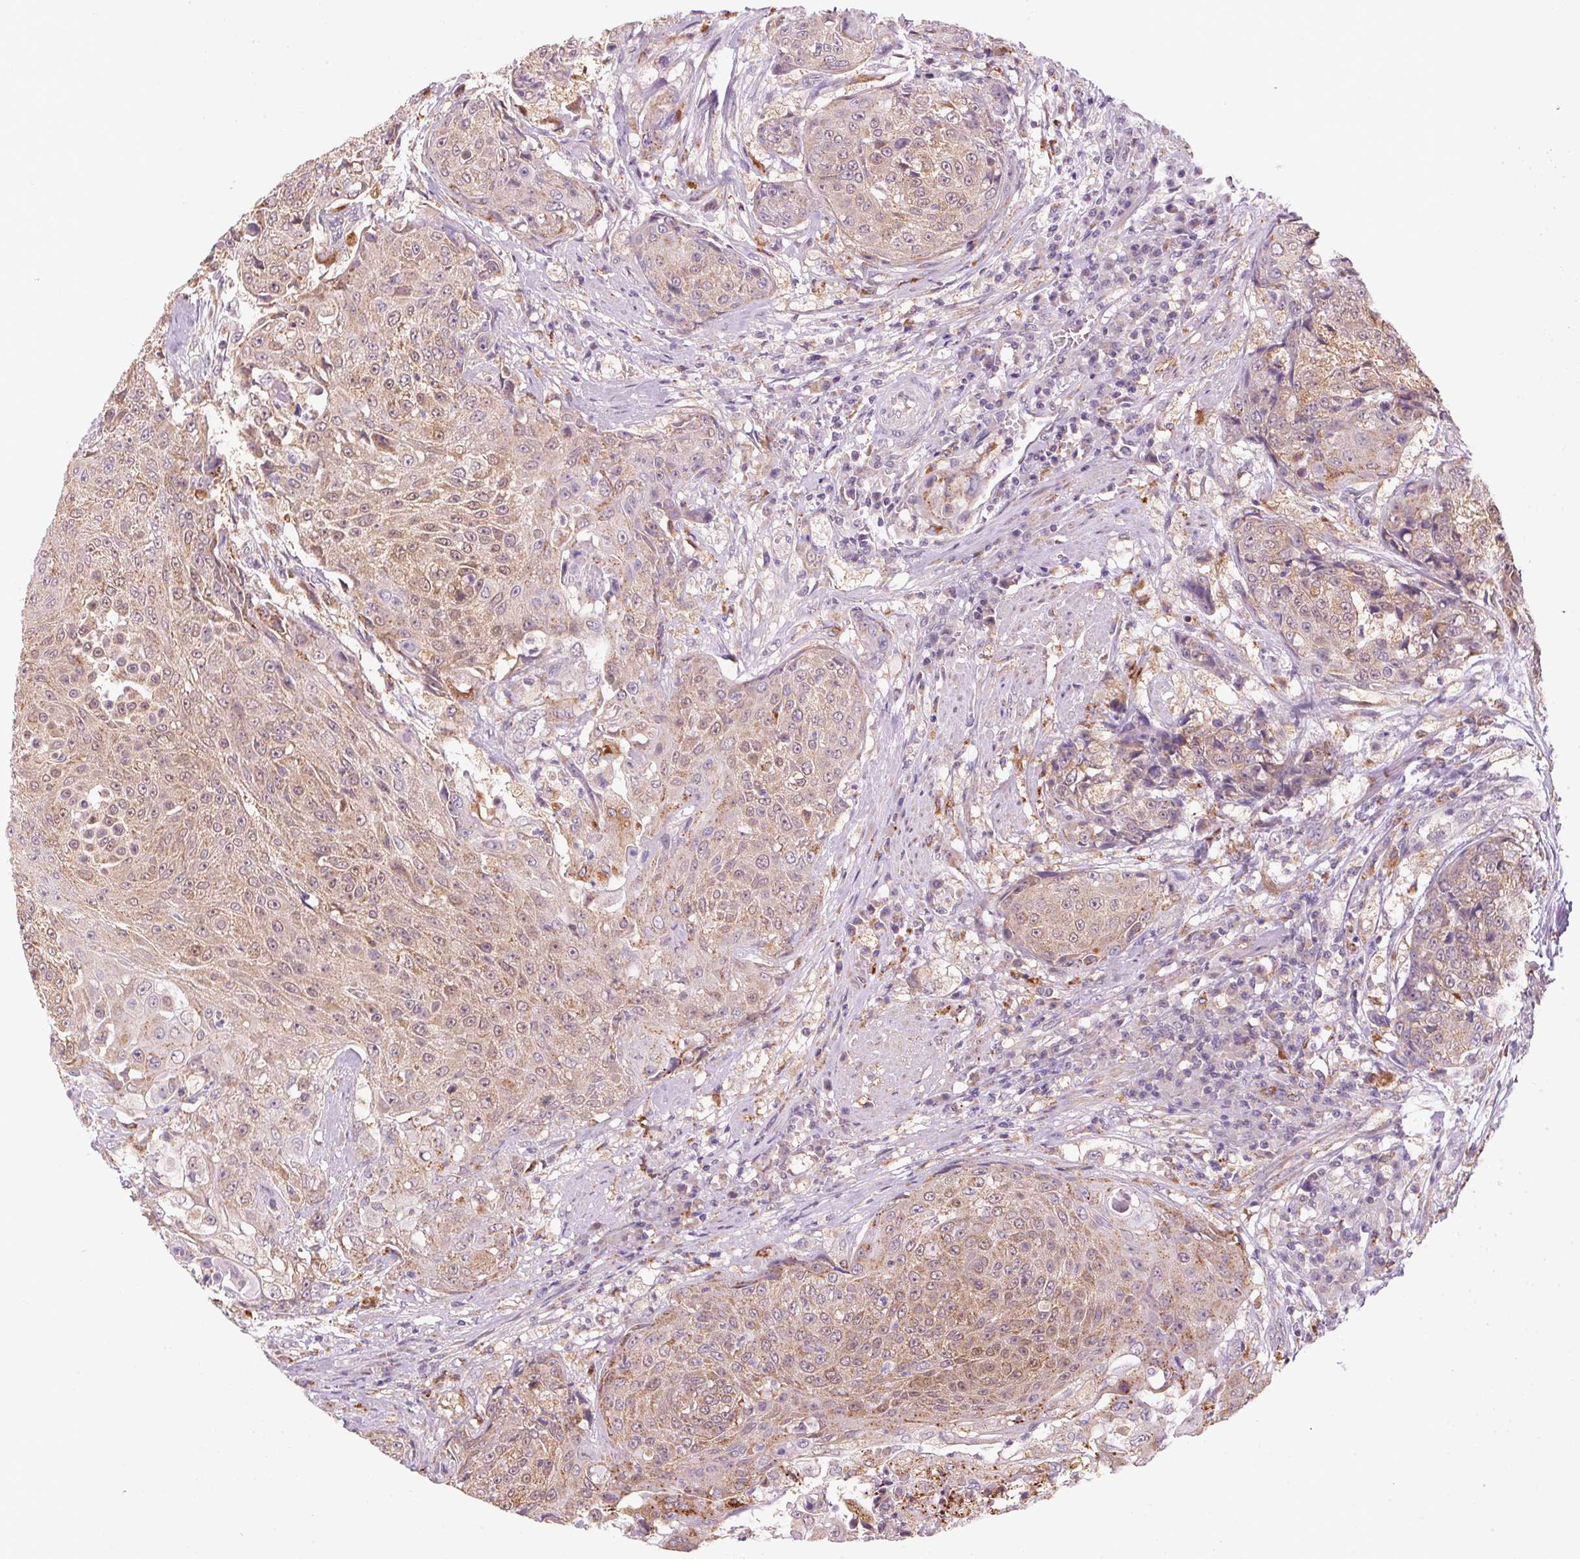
{"staining": {"intensity": "weak", "quantity": ">75%", "location": "cytoplasmic/membranous"}, "tissue": "urothelial cancer", "cell_type": "Tumor cells", "image_type": "cancer", "snomed": [{"axis": "morphology", "description": "Urothelial carcinoma, High grade"}, {"axis": "topography", "description": "Urinary bladder"}], "caption": "About >75% of tumor cells in urothelial cancer exhibit weak cytoplasmic/membranous protein positivity as visualized by brown immunohistochemical staining.", "gene": "ADH5", "patient": {"sex": "female", "age": 63}}